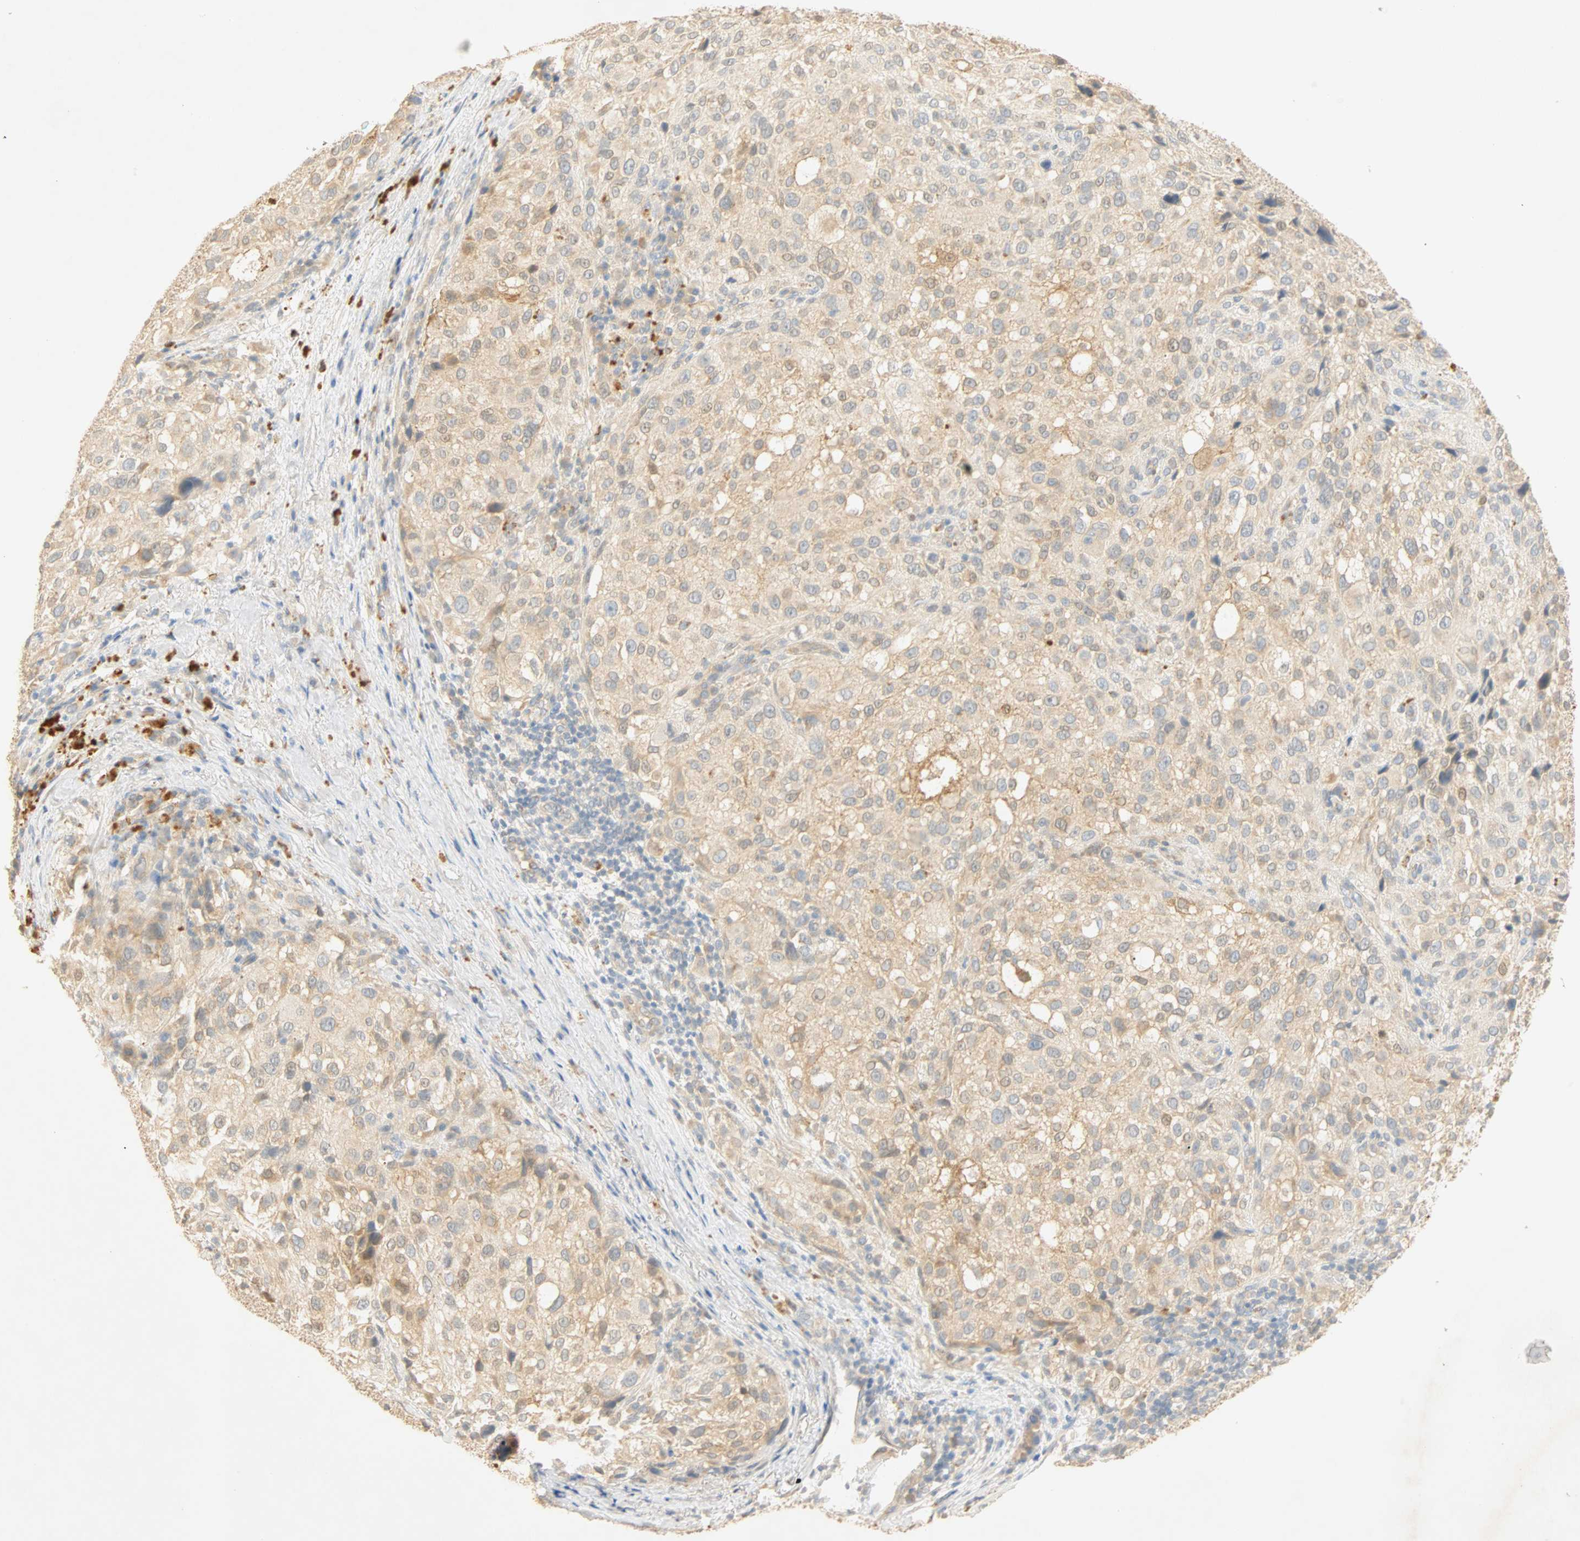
{"staining": {"intensity": "weak", "quantity": "25%-75%", "location": "cytoplasmic/membranous"}, "tissue": "melanoma", "cell_type": "Tumor cells", "image_type": "cancer", "snomed": [{"axis": "morphology", "description": "Necrosis, NOS"}, {"axis": "morphology", "description": "Malignant melanoma, NOS"}, {"axis": "topography", "description": "Skin"}], "caption": "A brown stain highlights weak cytoplasmic/membranous staining of a protein in malignant melanoma tumor cells. The protein of interest is stained brown, and the nuclei are stained in blue (DAB (3,3'-diaminobenzidine) IHC with brightfield microscopy, high magnification).", "gene": "SELENBP1", "patient": {"sex": "female", "age": 87}}